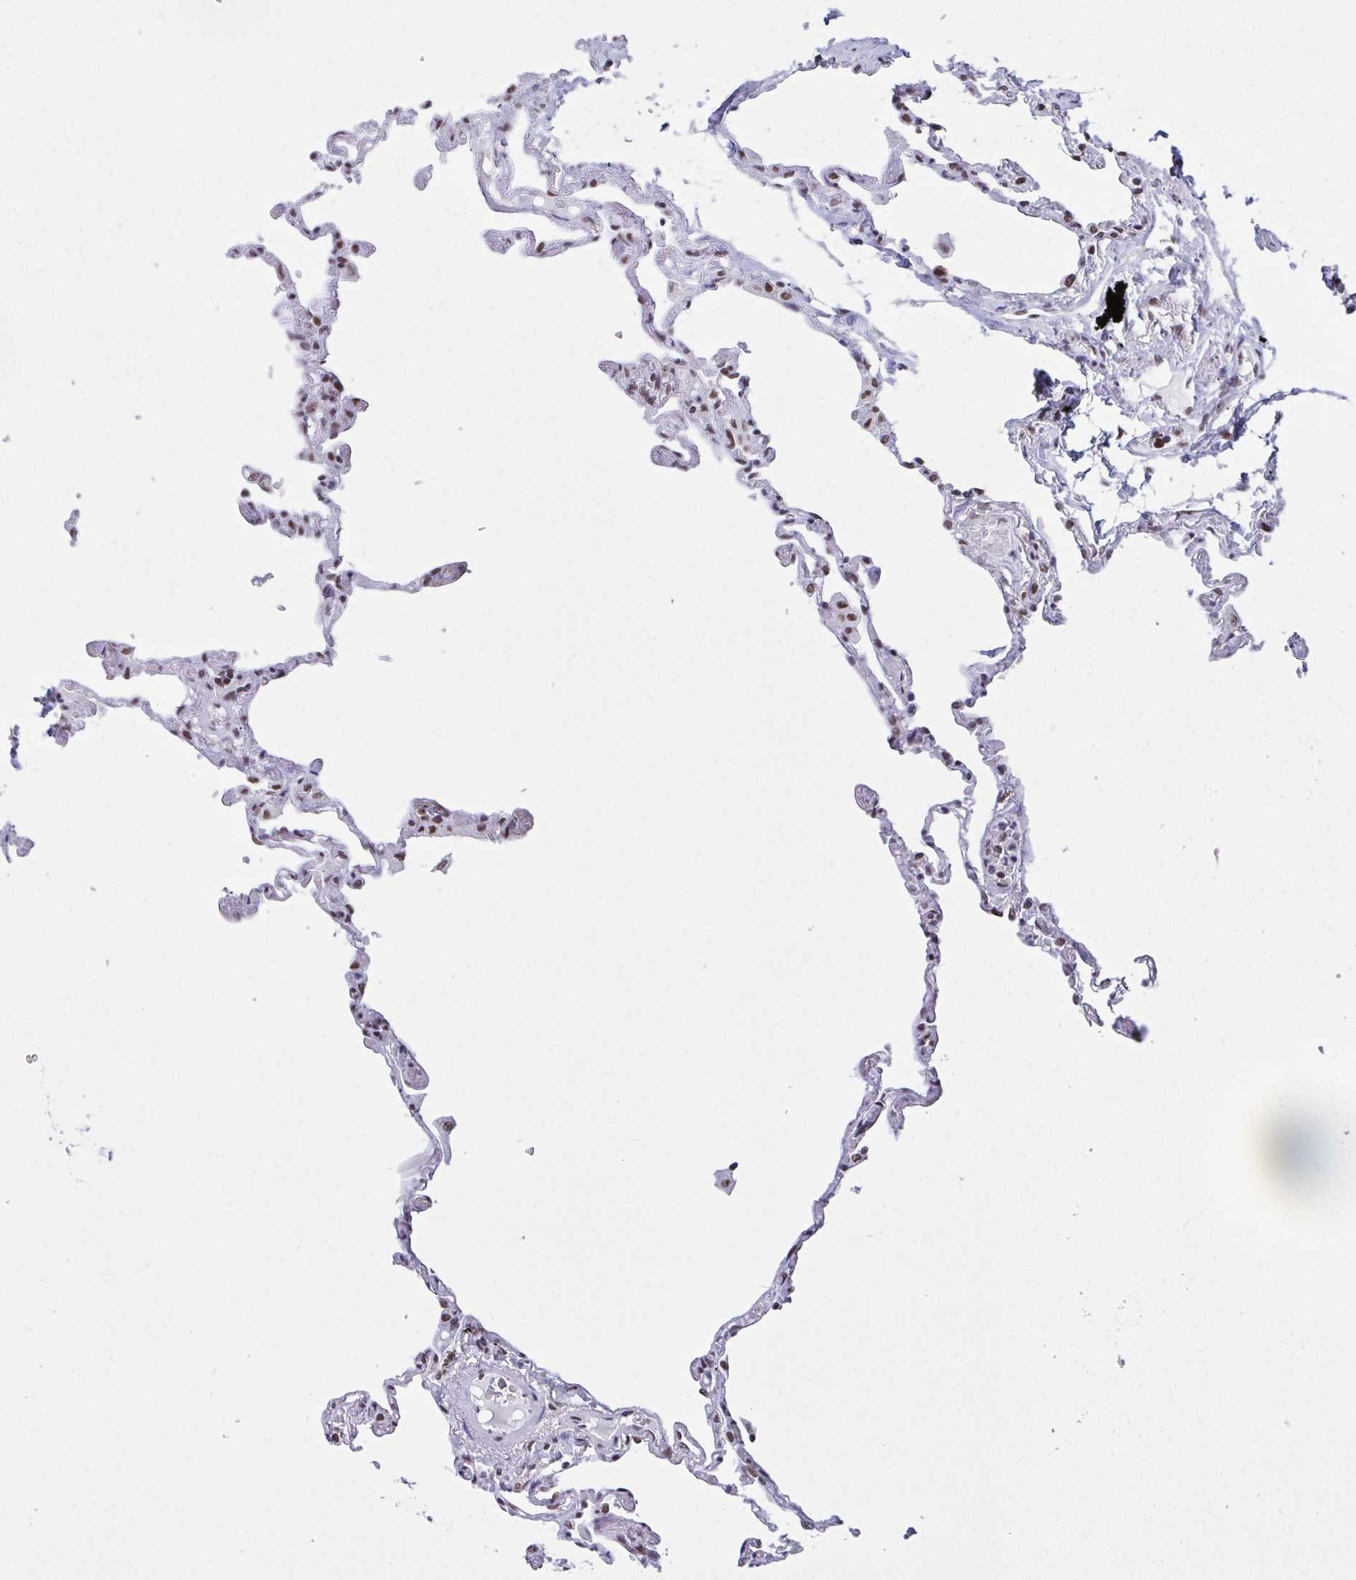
{"staining": {"intensity": "moderate", "quantity": ">75%", "location": "nuclear"}, "tissue": "lung", "cell_type": "Alveolar cells", "image_type": "normal", "snomed": [{"axis": "morphology", "description": "Normal tissue, NOS"}, {"axis": "topography", "description": "Lung"}], "caption": "Moderate nuclear protein expression is seen in approximately >75% of alveolar cells in lung. (DAB (3,3'-diaminobenzidine) IHC, brown staining for protein, blue staining for nuclei).", "gene": "DDX52", "patient": {"sex": "female", "age": 67}}